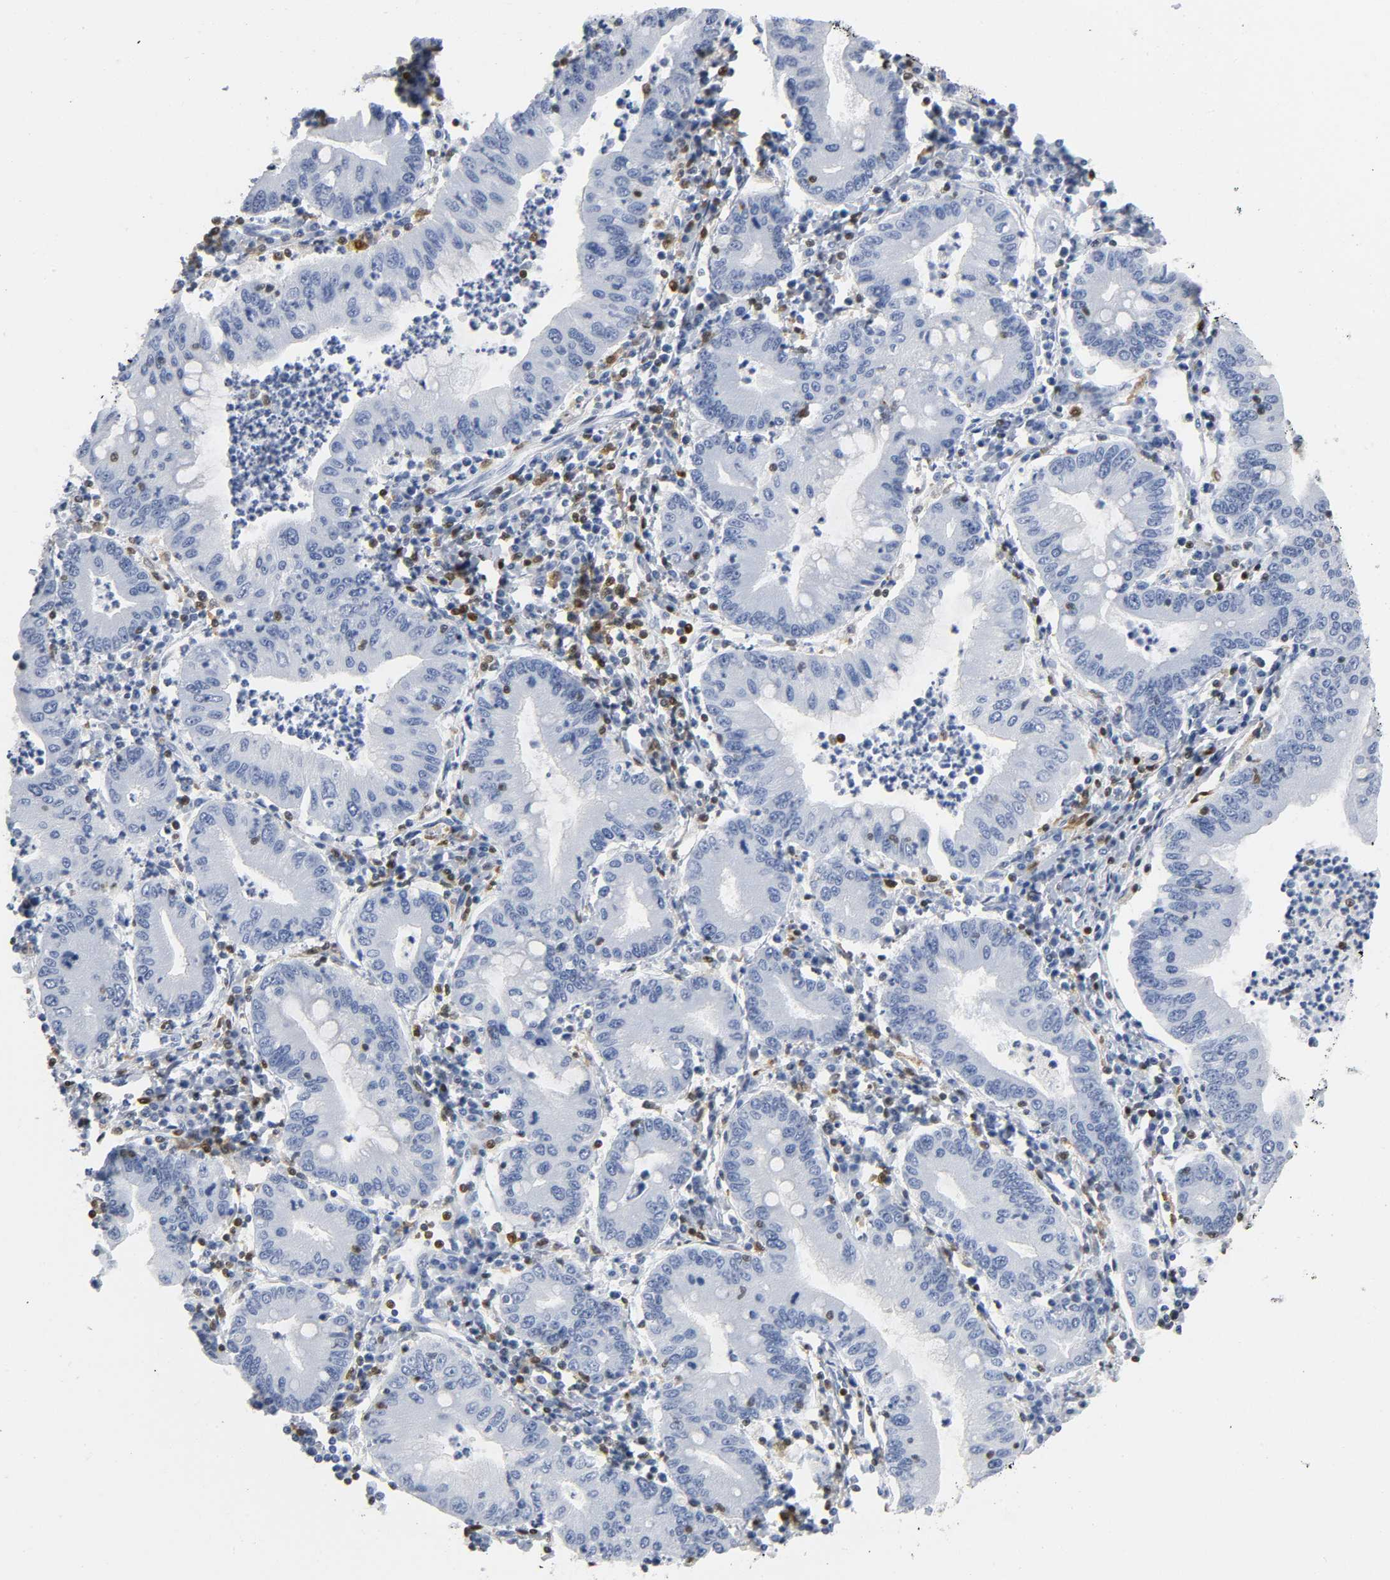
{"staining": {"intensity": "negative", "quantity": "none", "location": "none"}, "tissue": "stomach cancer", "cell_type": "Tumor cells", "image_type": "cancer", "snomed": [{"axis": "morphology", "description": "Normal tissue, NOS"}, {"axis": "morphology", "description": "Adenocarcinoma, NOS"}, {"axis": "topography", "description": "Esophagus"}, {"axis": "topography", "description": "Stomach, upper"}, {"axis": "topography", "description": "Peripheral nerve tissue"}], "caption": "There is no significant expression in tumor cells of stomach cancer (adenocarcinoma). Brightfield microscopy of immunohistochemistry stained with DAB (brown) and hematoxylin (blue), captured at high magnification.", "gene": "DOK2", "patient": {"sex": "male", "age": 62}}